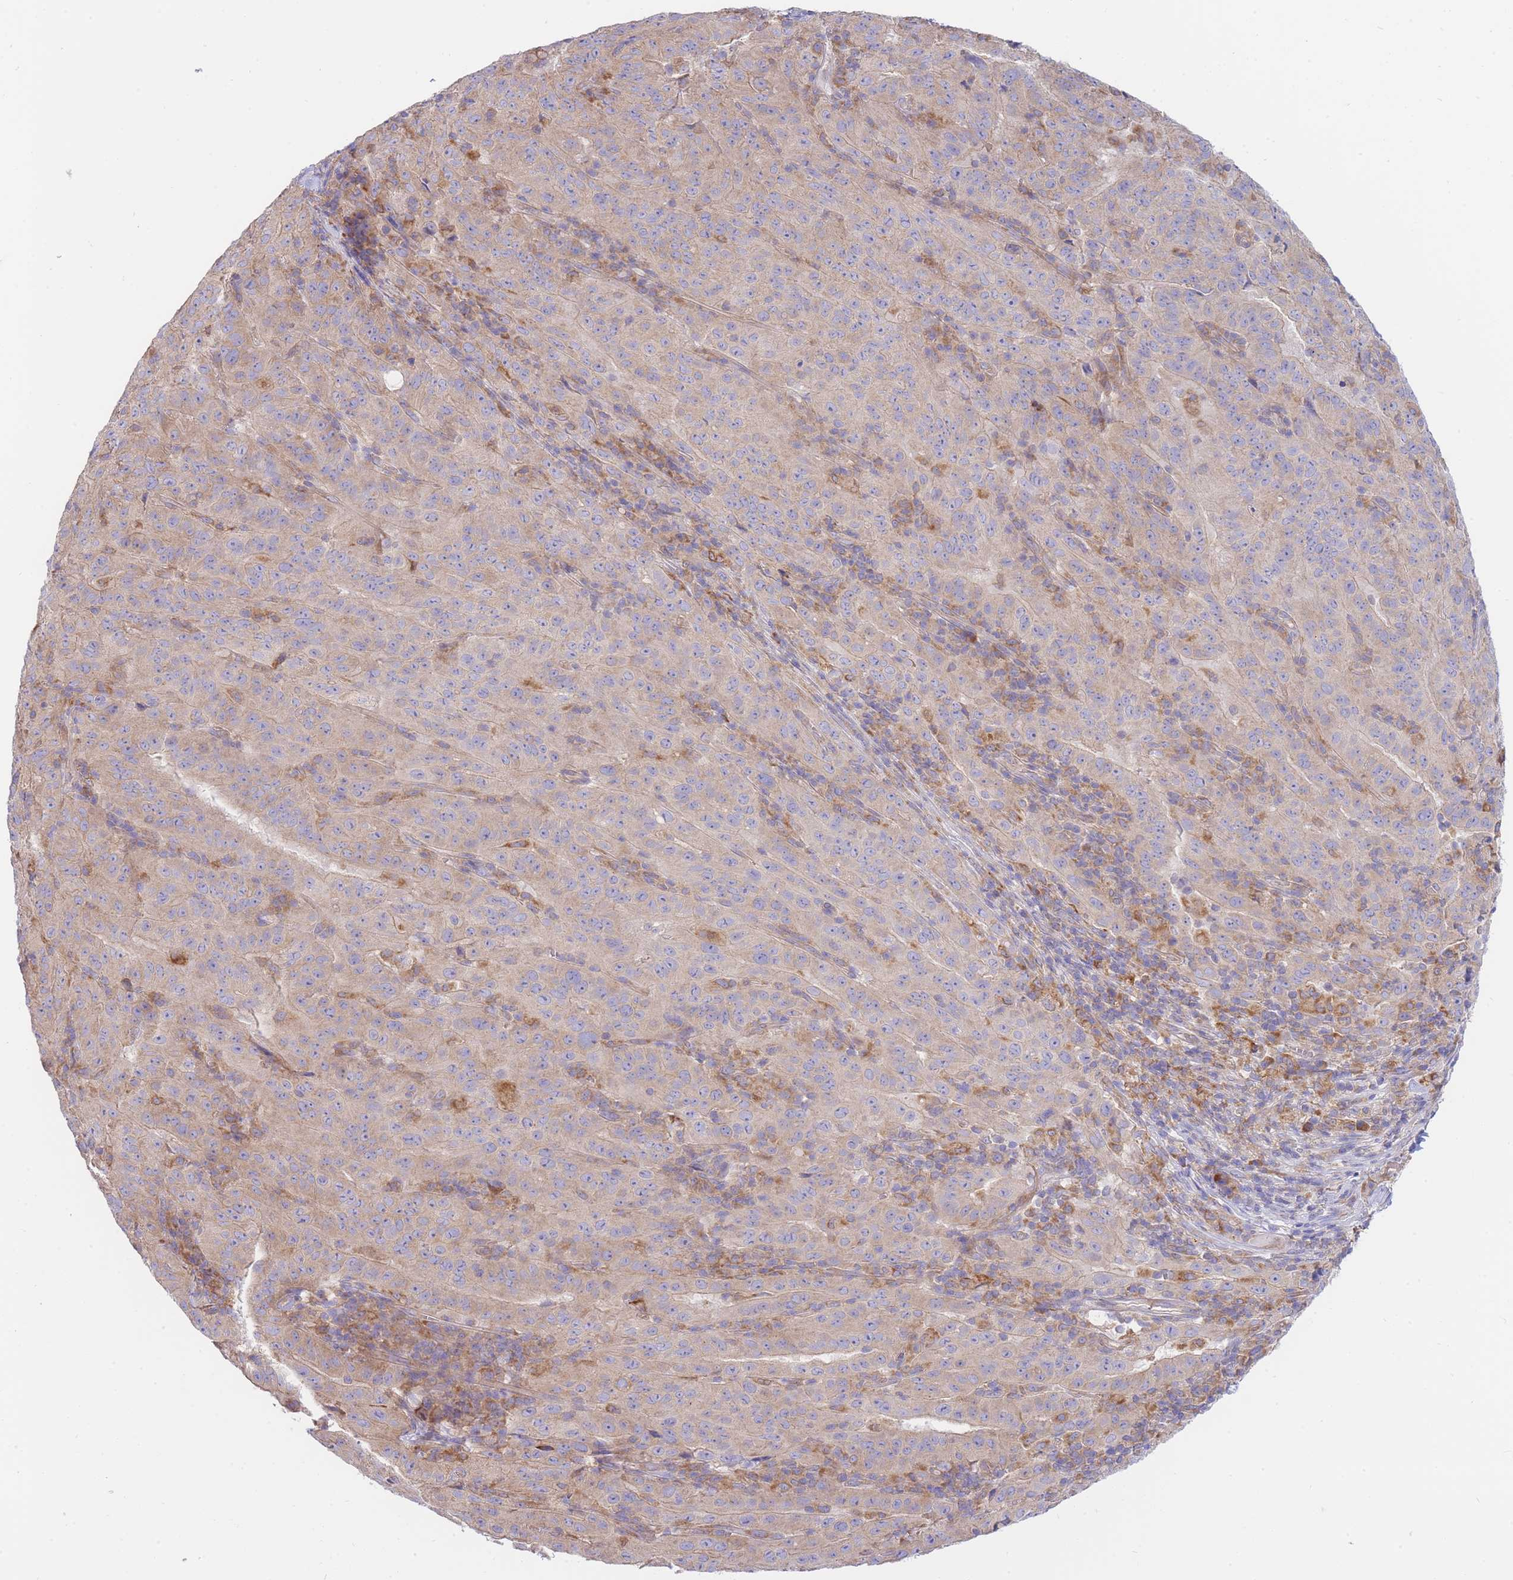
{"staining": {"intensity": "weak", "quantity": ">75%", "location": "cytoplasmic/membranous"}, "tissue": "pancreatic cancer", "cell_type": "Tumor cells", "image_type": "cancer", "snomed": [{"axis": "morphology", "description": "Adenocarcinoma, NOS"}, {"axis": "topography", "description": "Pancreas"}], "caption": "About >75% of tumor cells in pancreatic adenocarcinoma reveal weak cytoplasmic/membranous protein positivity as visualized by brown immunohistochemical staining.", "gene": "SH2B2", "patient": {"sex": "male", "age": 63}}